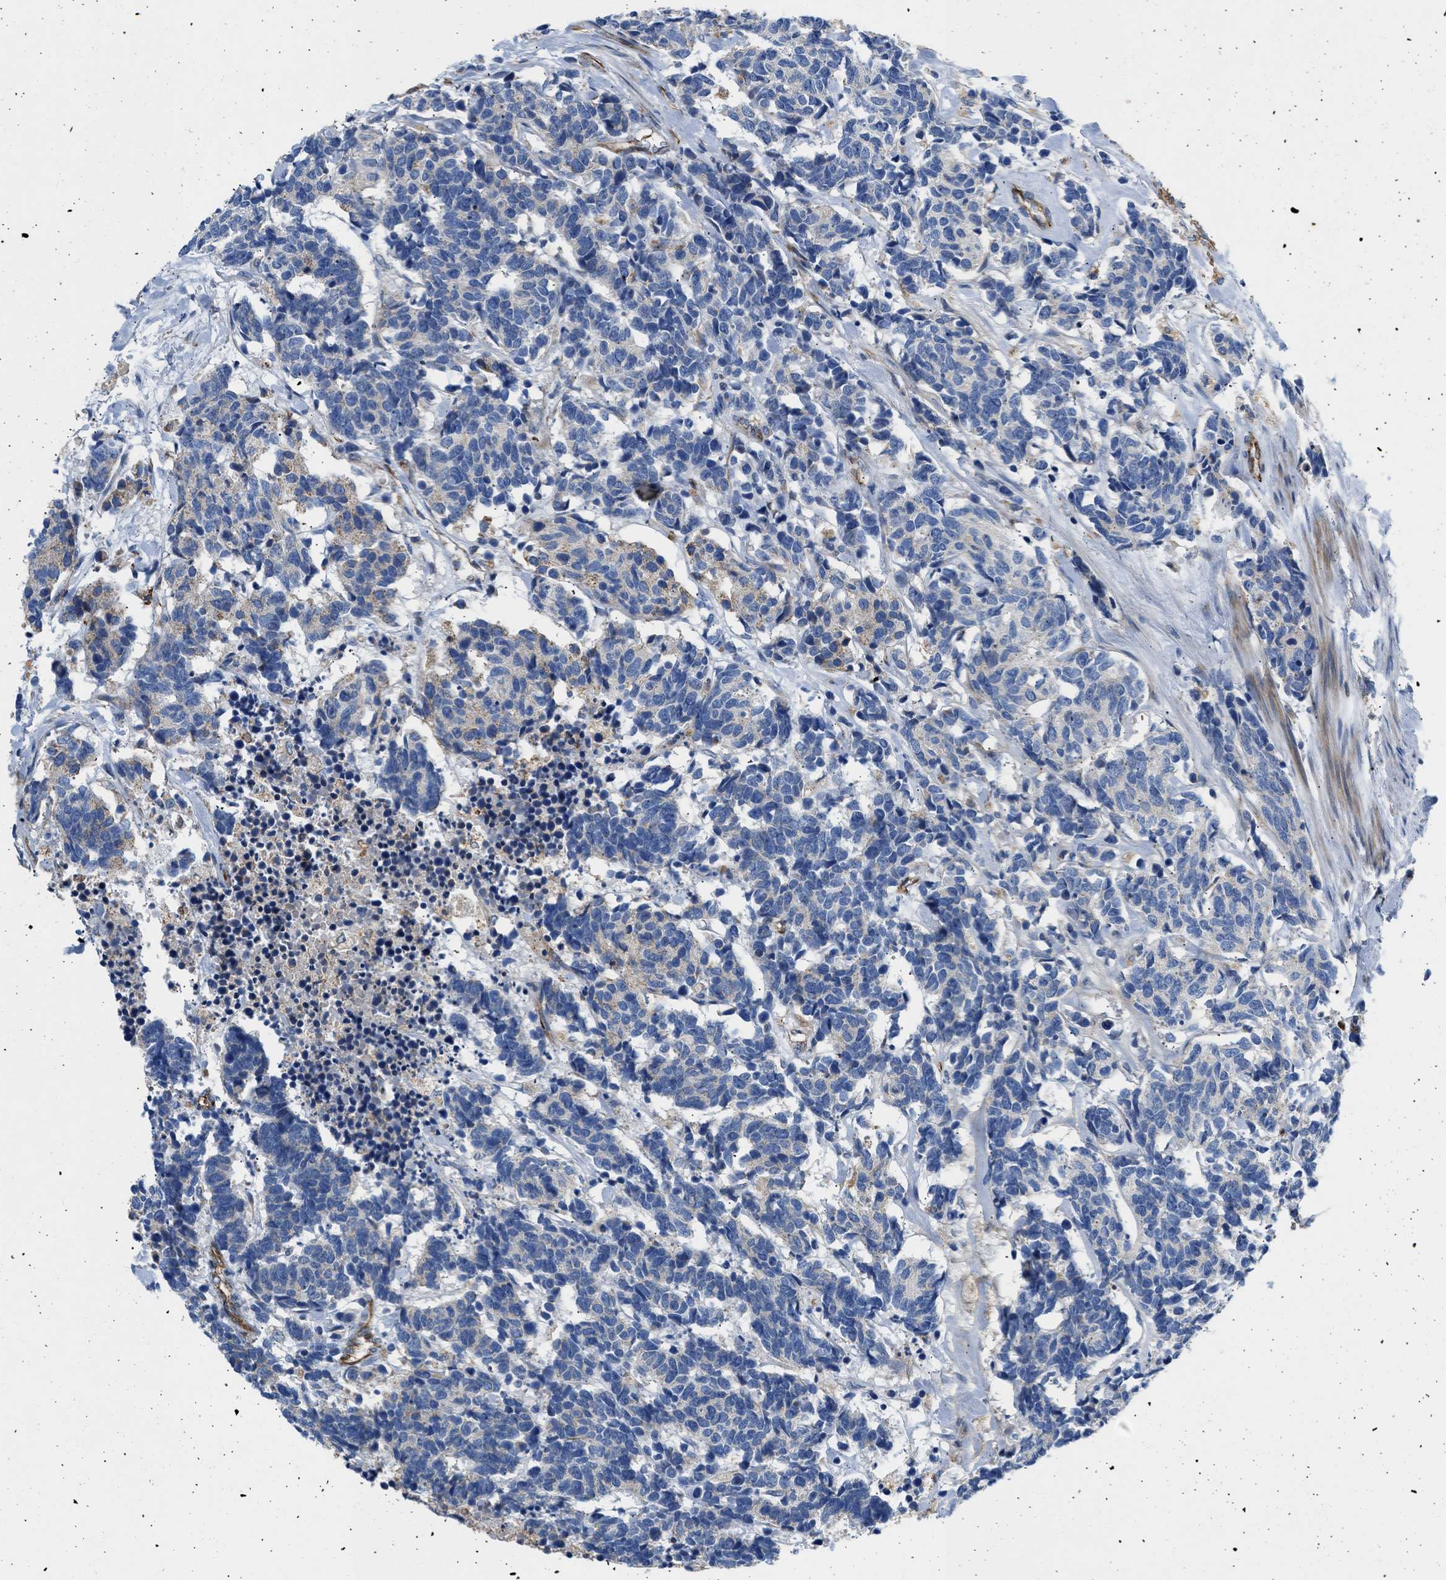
{"staining": {"intensity": "weak", "quantity": "25%-75%", "location": "cytoplasmic/membranous"}, "tissue": "carcinoid", "cell_type": "Tumor cells", "image_type": "cancer", "snomed": [{"axis": "morphology", "description": "Carcinoma, NOS"}, {"axis": "morphology", "description": "Carcinoid, malignant, NOS"}, {"axis": "topography", "description": "Urinary bladder"}], "caption": "Malignant carcinoid stained for a protein shows weak cytoplasmic/membranous positivity in tumor cells.", "gene": "ULK4", "patient": {"sex": "male", "age": 57}}